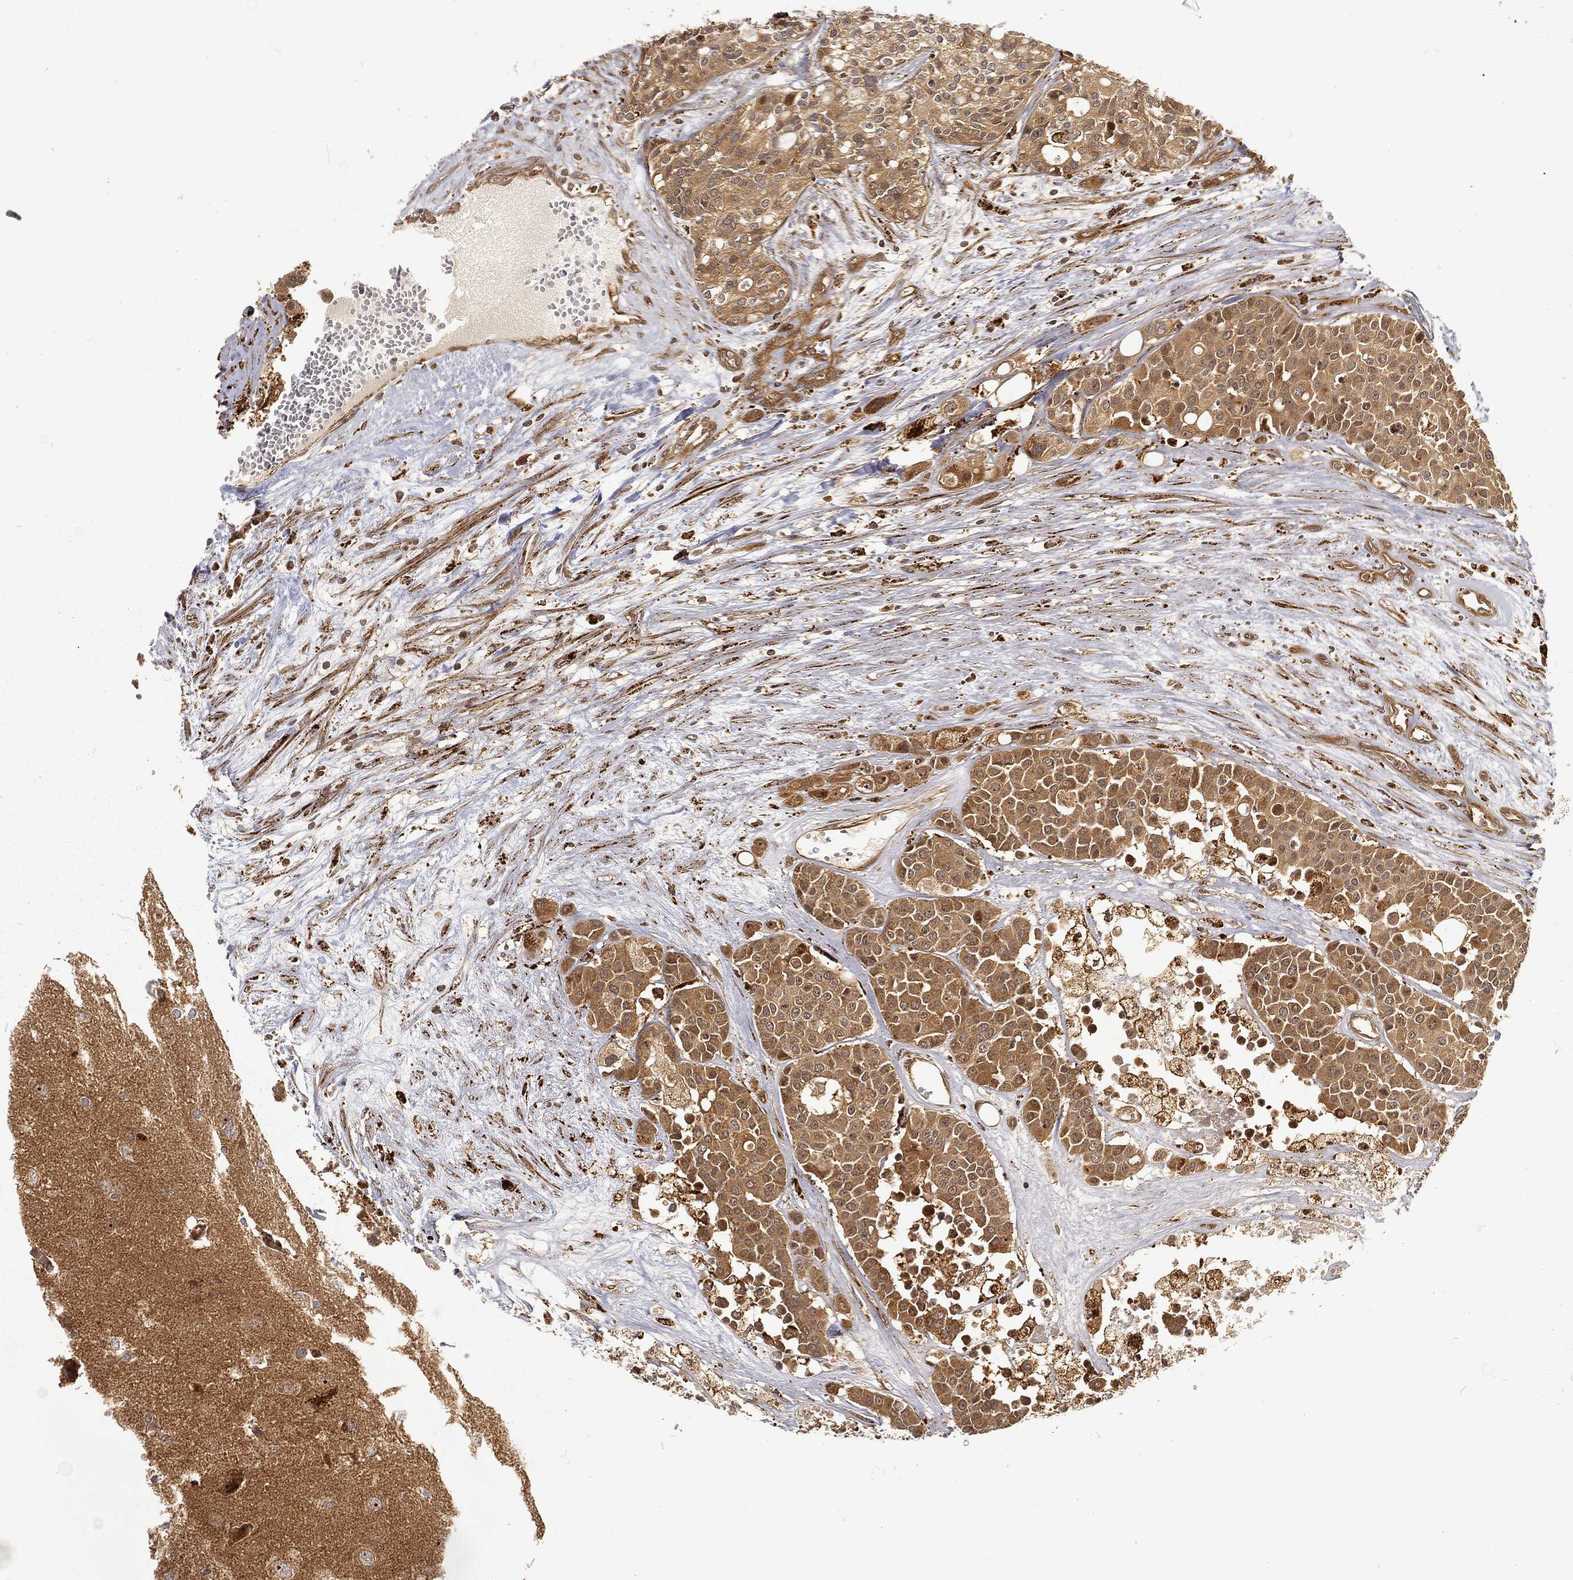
{"staining": {"intensity": "moderate", "quantity": "25%-75%", "location": "cytoplasmic/membranous"}, "tissue": "carcinoid", "cell_type": "Tumor cells", "image_type": "cancer", "snomed": [{"axis": "morphology", "description": "Carcinoid, malignant, NOS"}, {"axis": "topography", "description": "Colon"}], "caption": "There is medium levels of moderate cytoplasmic/membranous staining in tumor cells of malignant carcinoid, as demonstrated by immunohistochemical staining (brown color).", "gene": "RFTN1", "patient": {"sex": "male", "age": 81}}